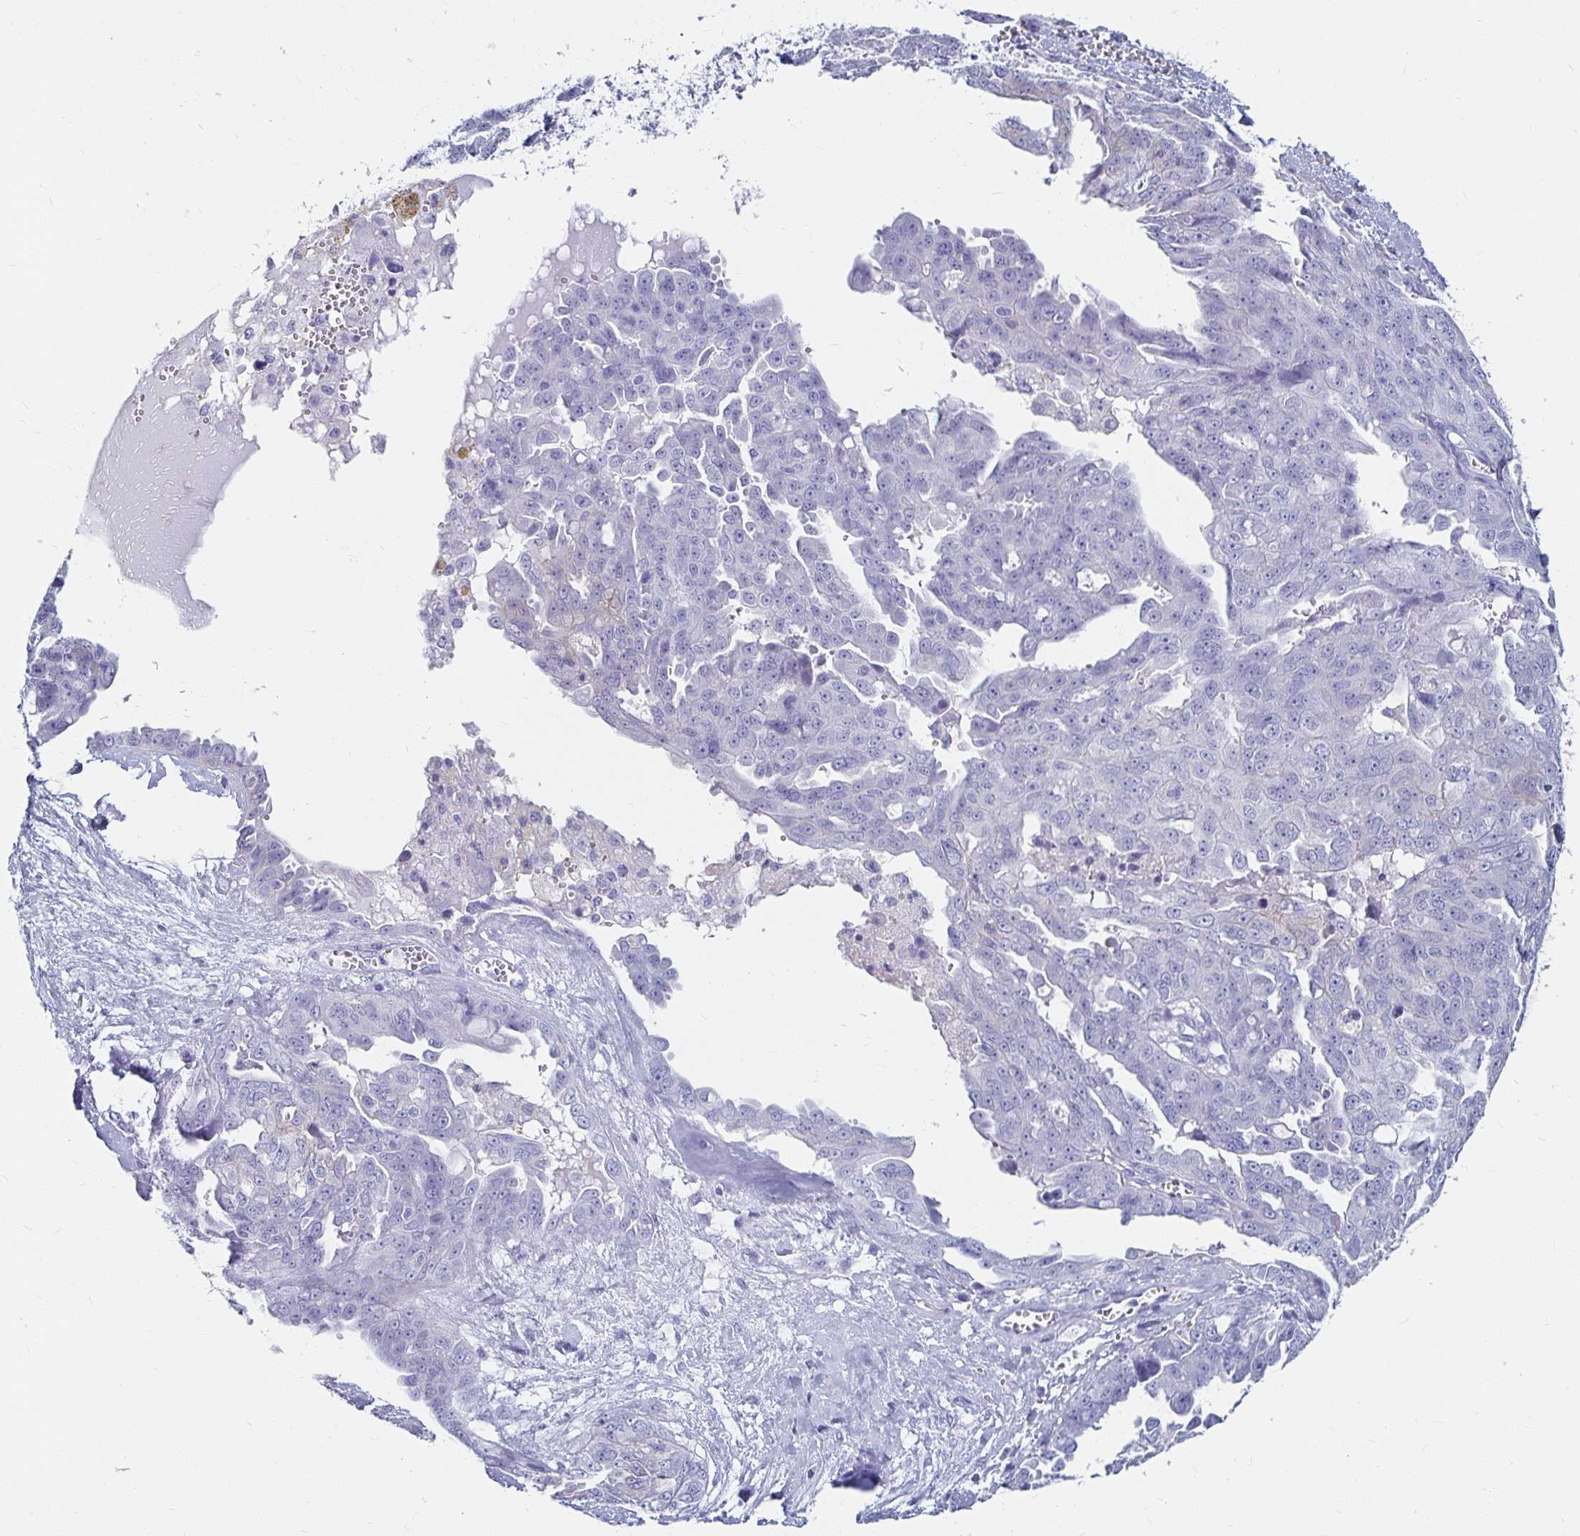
{"staining": {"intensity": "negative", "quantity": "none", "location": "none"}, "tissue": "ovarian cancer", "cell_type": "Tumor cells", "image_type": "cancer", "snomed": [{"axis": "morphology", "description": "Carcinoma, endometroid"}, {"axis": "topography", "description": "Ovary"}], "caption": "High magnification brightfield microscopy of ovarian endometroid carcinoma stained with DAB (brown) and counterstained with hematoxylin (blue): tumor cells show no significant expression.", "gene": "CA9", "patient": {"sex": "female", "age": 70}}